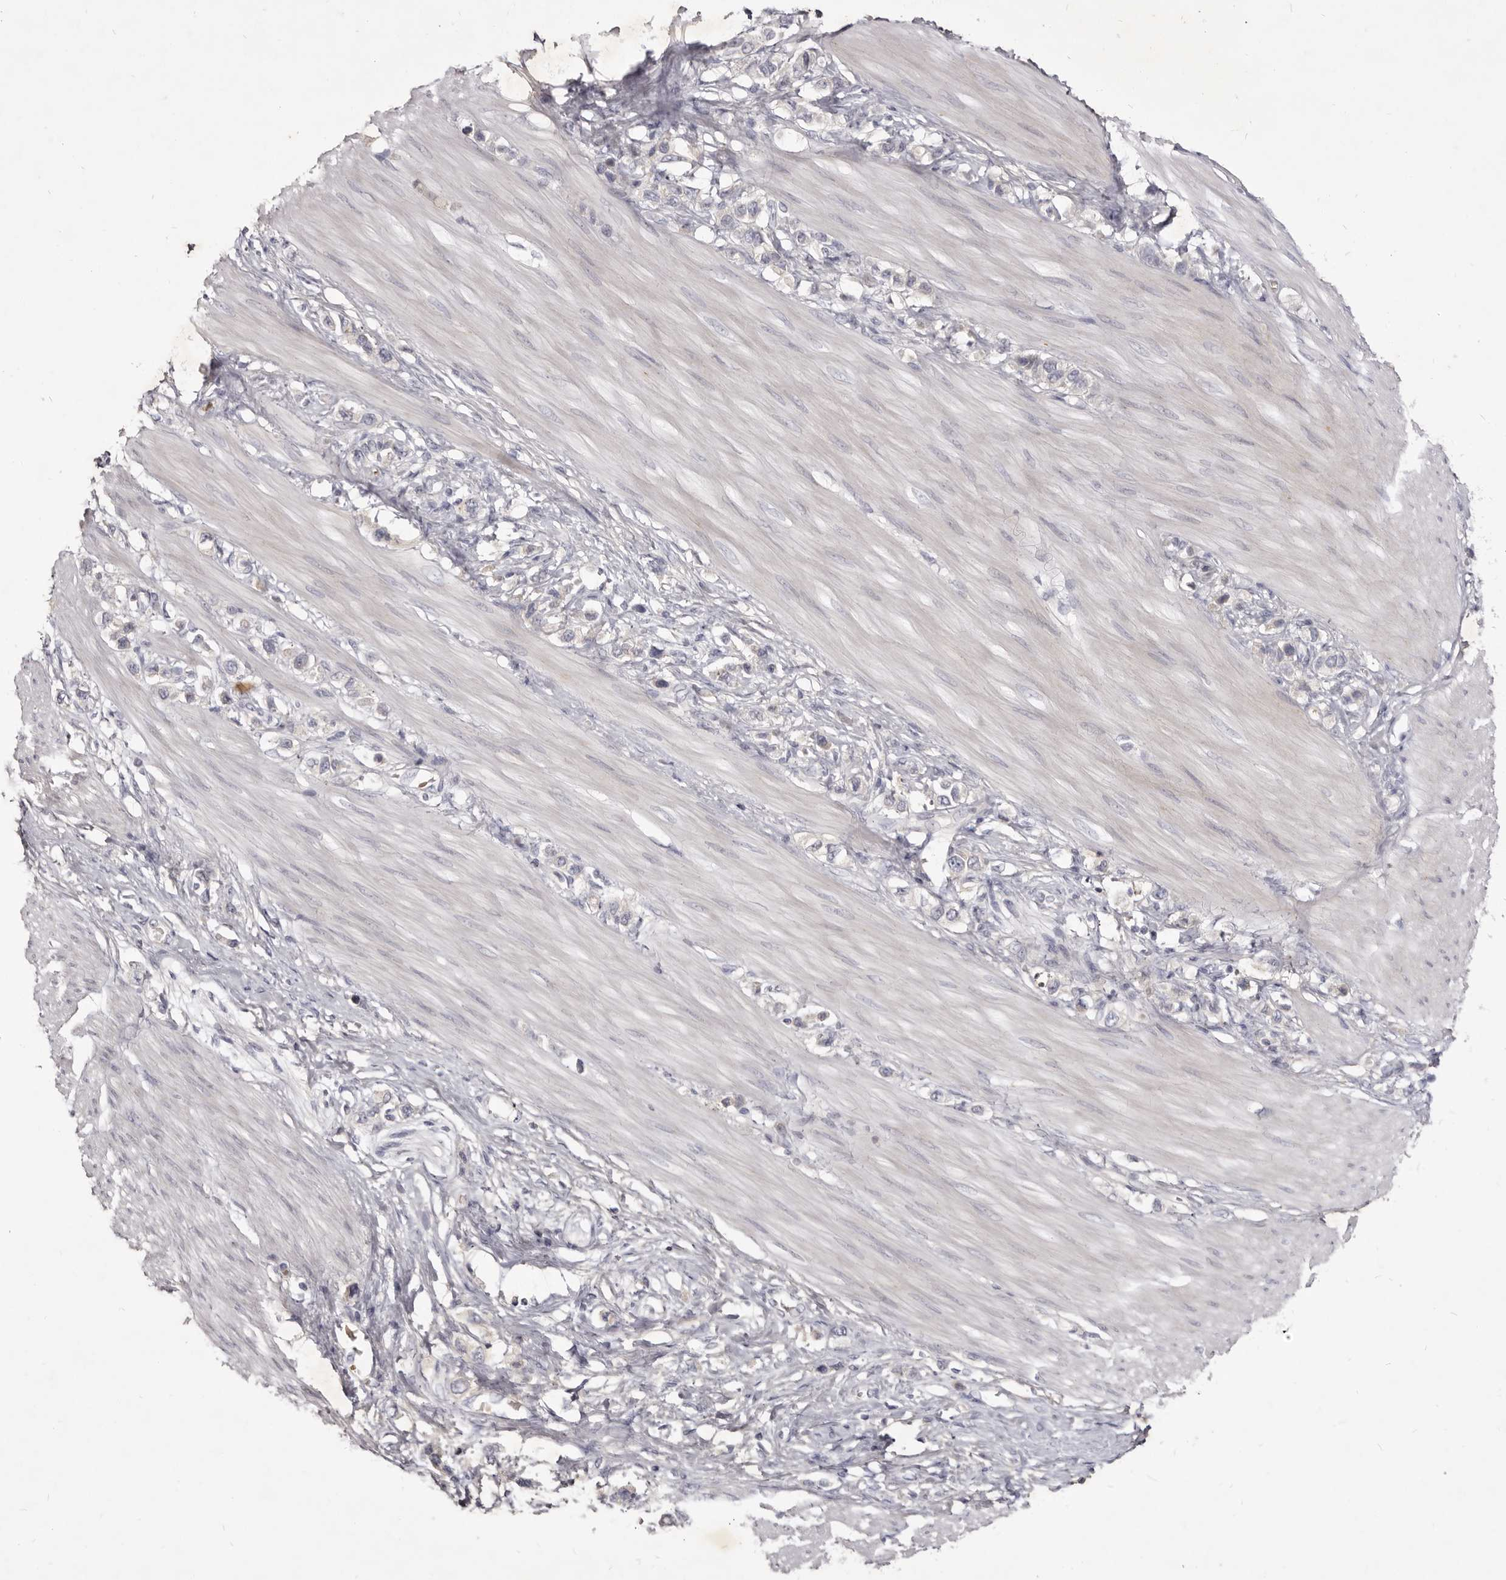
{"staining": {"intensity": "negative", "quantity": "none", "location": "none"}, "tissue": "stomach cancer", "cell_type": "Tumor cells", "image_type": "cancer", "snomed": [{"axis": "morphology", "description": "Adenocarcinoma, NOS"}, {"axis": "topography", "description": "Stomach"}], "caption": "Stomach adenocarcinoma was stained to show a protein in brown. There is no significant positivity in tumor cells. (Brightfield microscopy of DAB (3,3'-diaminobenzidine) immunohistochemistry (IHC) at high magnification).", "gene": "KIF2B", "patient": {"sex": "female", "age": 65}}